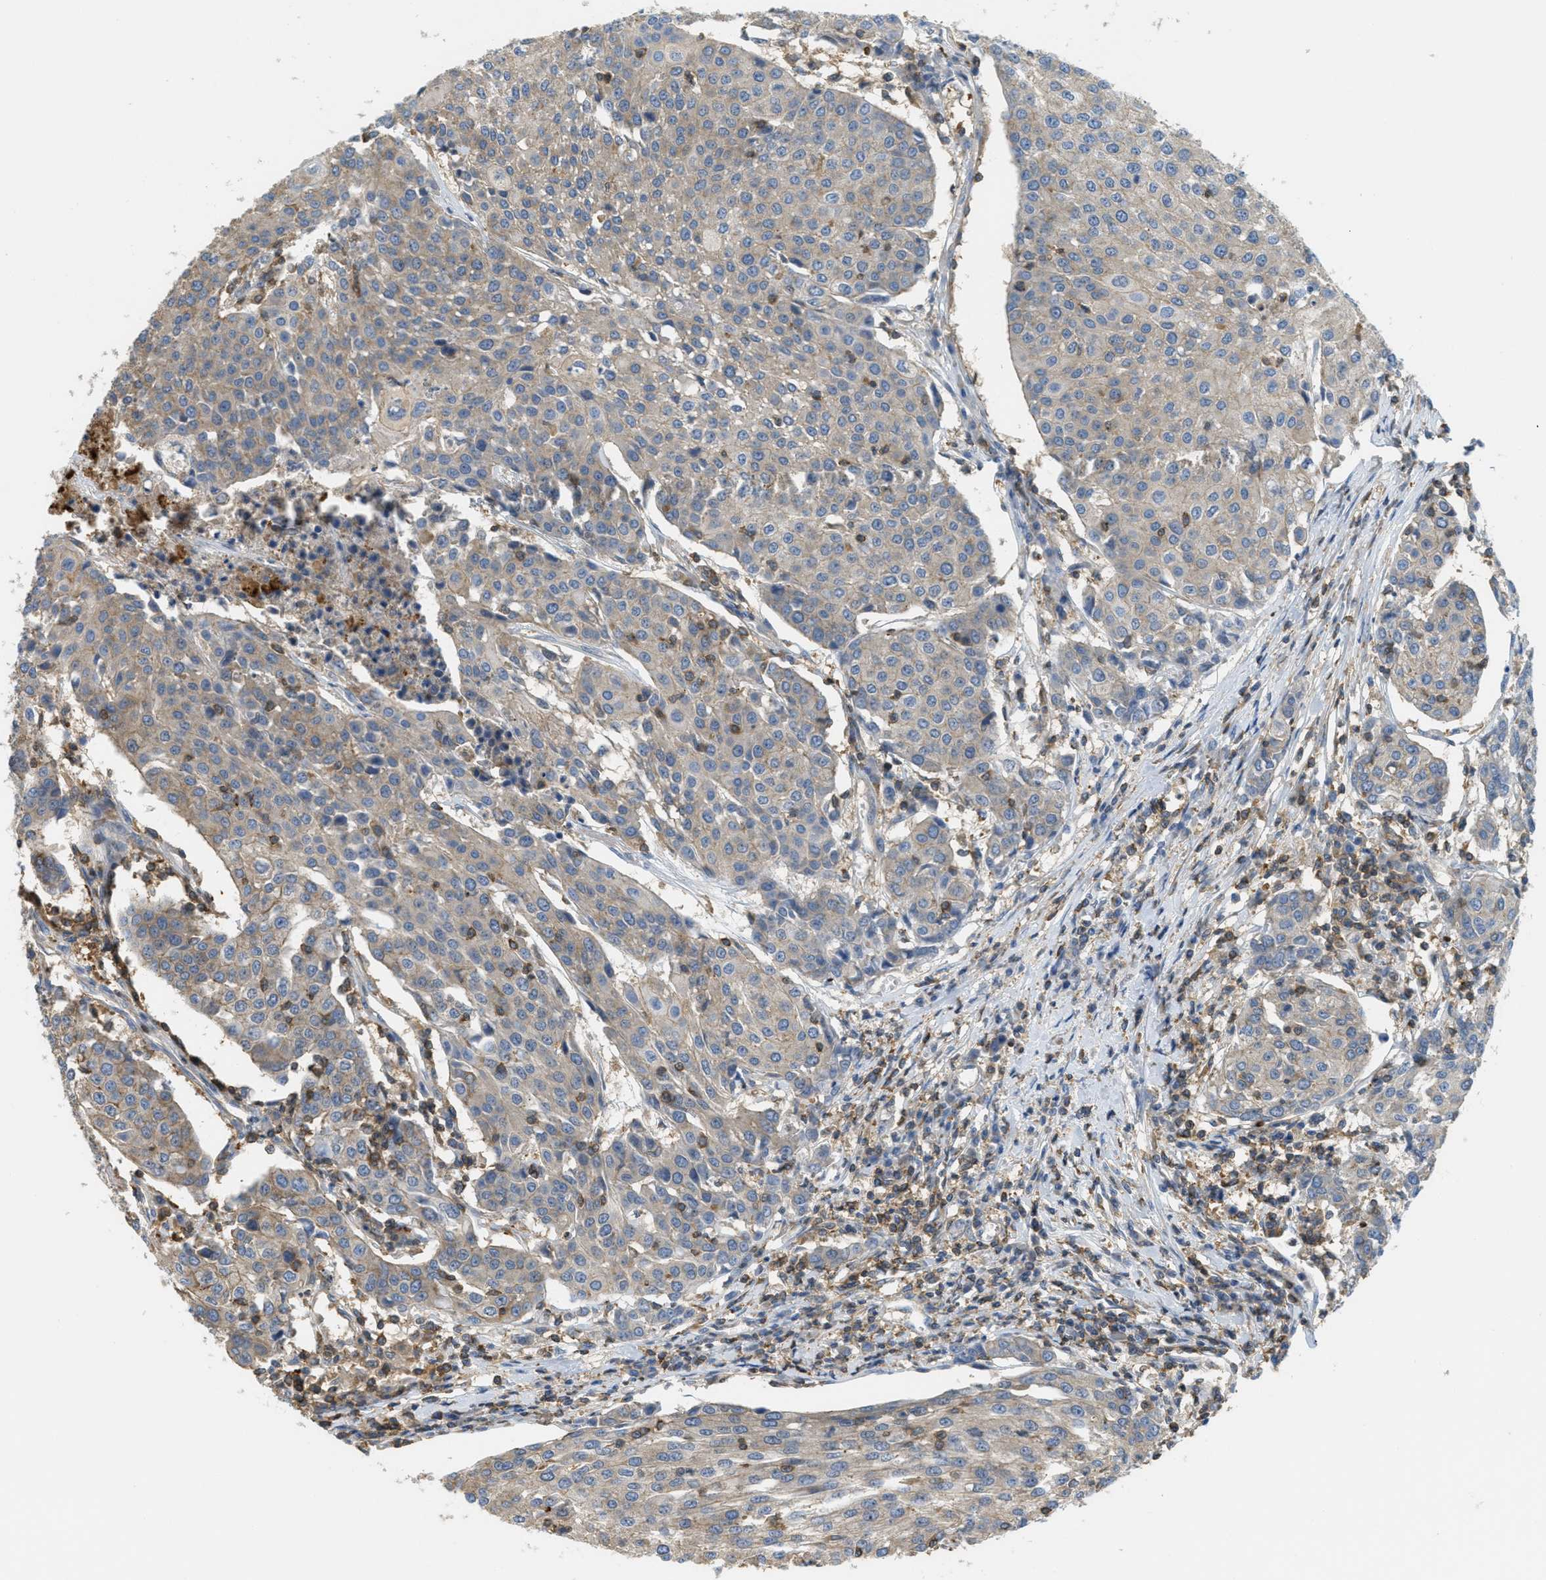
{"staining": {"intensity": "weak", "quantity": ">75%", "location": "cytoplasmic/membranous"}, "tissue": "urothelial cancer", "cell_type": "Tumor cells", "image_type": "cancer", "snomed": [{"axis": "morphology", "description": "Urothelial carcinoma, High grade"}, {"axis": "topography", "description": "Urinary bladder"}], "caption": "Brown immunohistochemical staining in human urothelial cancer demonstrates weak cytoplasmic/membranous expression in about >75% of tumor cells. Using DAB (3,3'-diaminobenzidine) (brown) and hematoxylin (blue) stains, captured at high magnification using brightfield microscopy.", "gene": "GRIK2", "patient": {"sex": "female", "age": 85}}